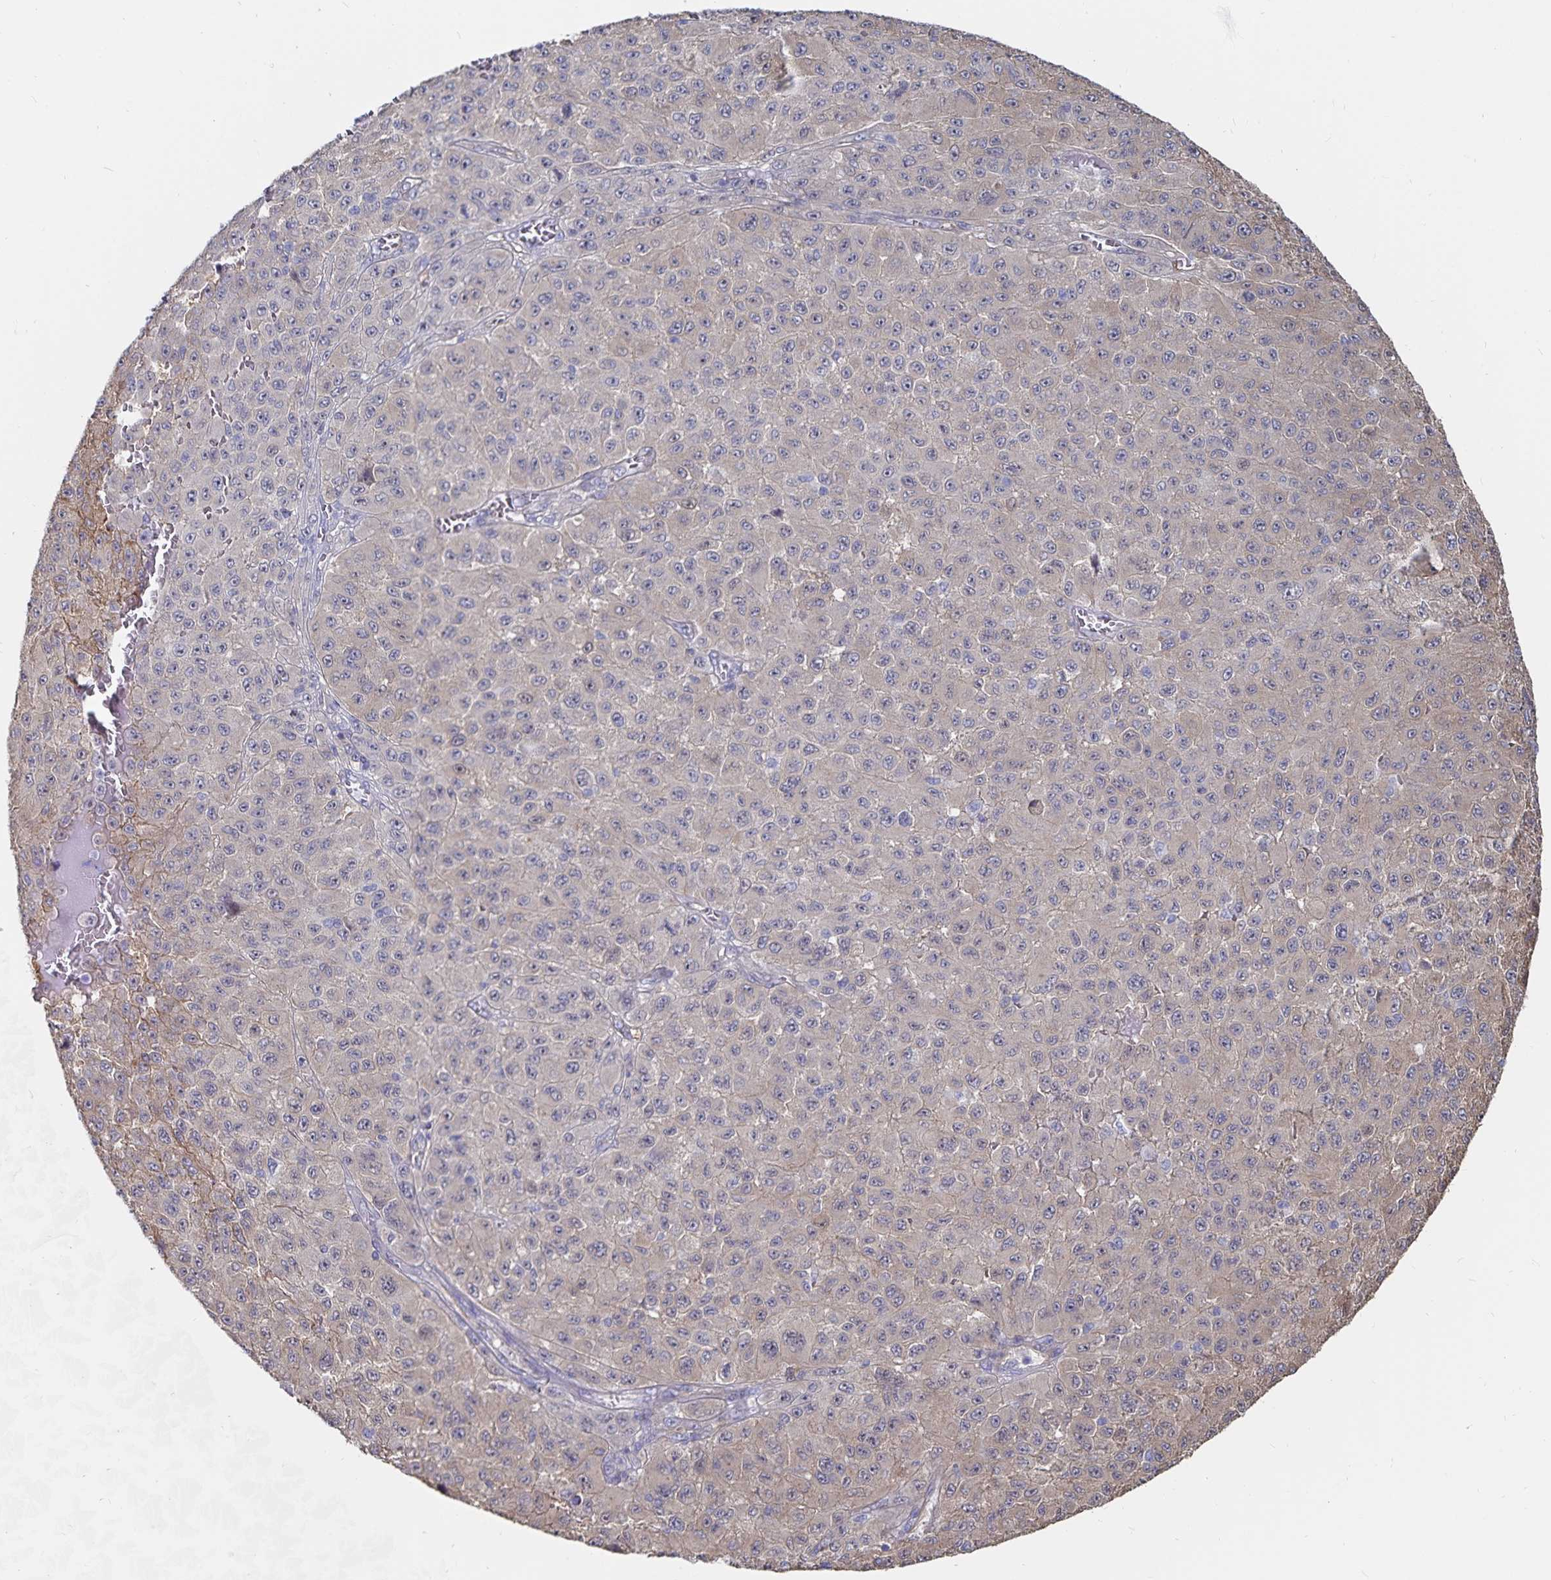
{"staining": {"intensity": "weak", "quantity": "<25%", "location": "cytoplasmic/membranous,nuclear"}, "tissue": "melanoma", "cell_type": "Tumor cells", "image_type": "cancer", "snomed": [{"axis": "morphology", "description": "Malignant melanoma, NOS"}, {"axis": "topography", "description": "Skin"}], "caption": "Immunohistochemistry (IHC) of malignant melanoma displays no expression in tumor cells.", "gene": "SSTR1", "patient": {"sex": "male", "age": 73}}